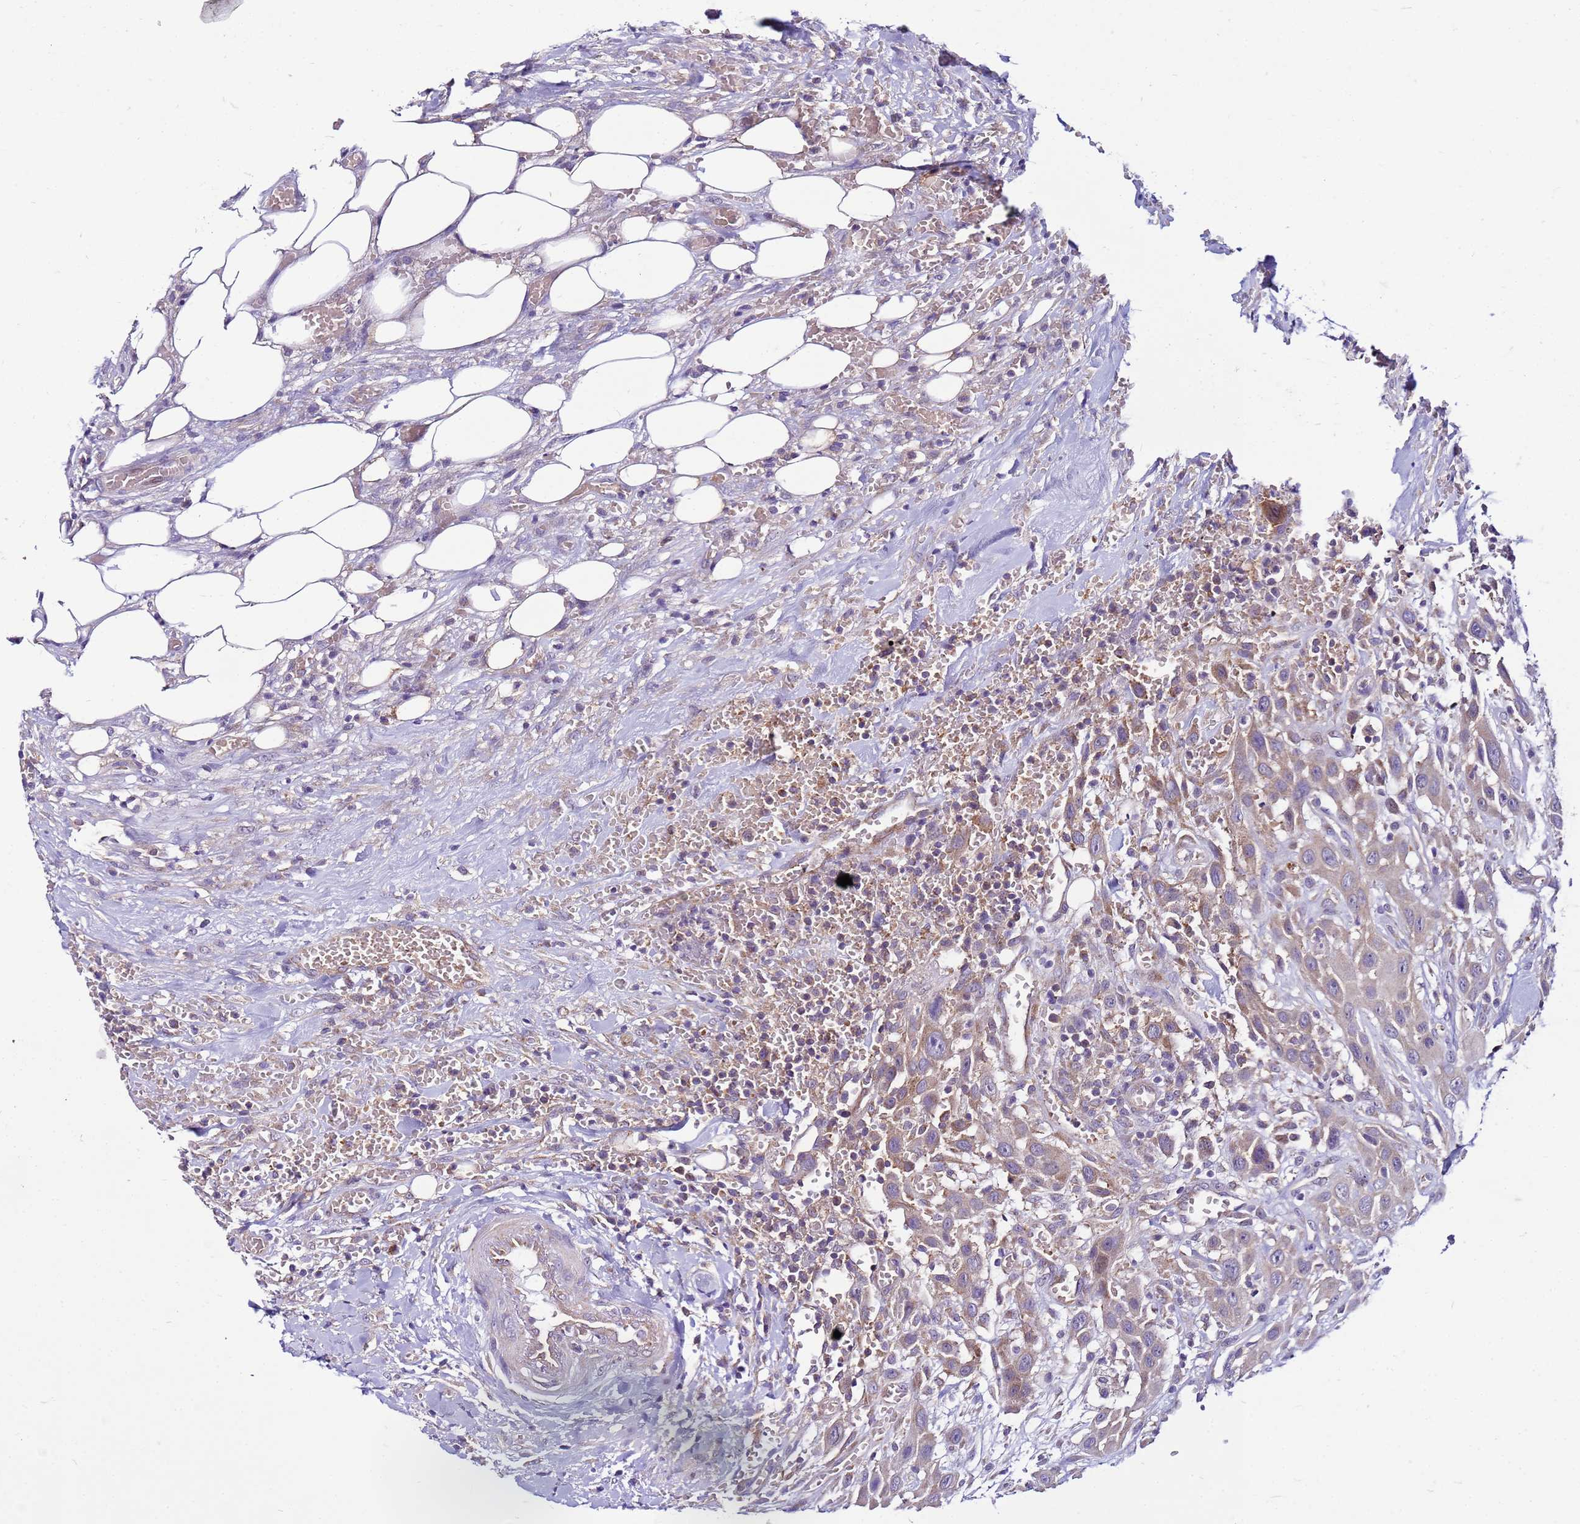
{"staining": {"intensity": "weak", "quantity": ">75%", "location": "cytoplasmic/membranous"}, "tissue": "head and neck cancer", "cell_type": "Tumor cells", "image_type": "cancer", "snomed": [{"axis": "morphology", "description": "Squamous cell carcinoma, NOS"}, {"axis": "topography", "description": "Head-Neck"}], "caption": "Protein staining by immunohistochemistry (IHC) displays weak cytoplasmic/membranous expression in approximately >75% of tumor cells in head and neck squamous cell carcinoma.", "gene": "PKD1", "patient": {"sex": "male", "age": 81}}